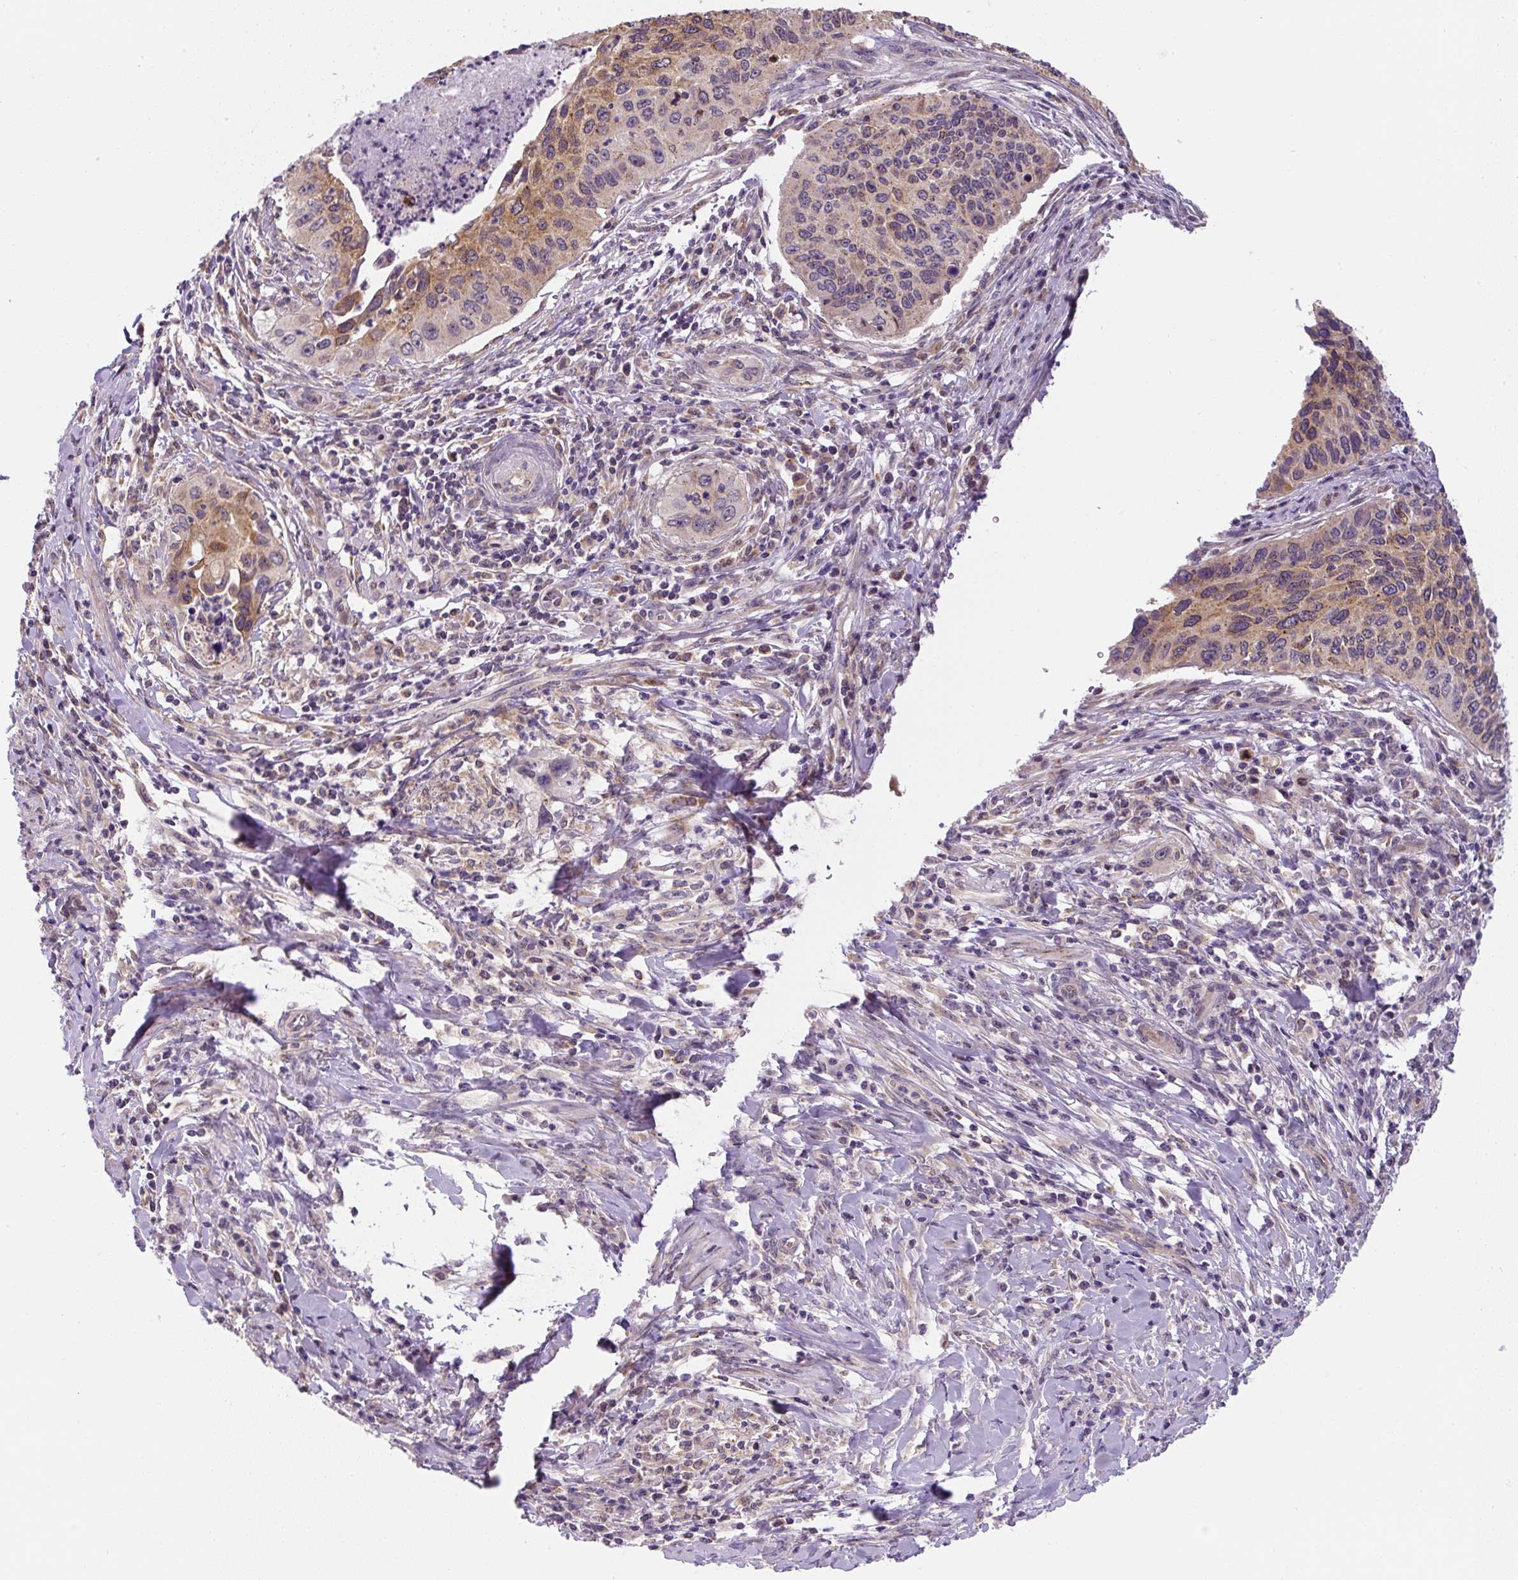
{"staining": {"intensity": "moderate", "quantity": "25%-75%", "location": "cytoplasmic/membranous"}, "tissue": "cervical cancer", "cell_type": "Tumor cells", "image_type": "cancer", "snomed": [{"axis": "morphology", "description": "Squamous cell carcinoma, NOS"}, {"axis": "topography", "description": "Cervix"}], "caption": "Protein staining by immunohistochemistry reveals moderate cytoplasmic/membranous staining in approximately 25%-75% of tumor cells in cervical cancer. The staining was performed using DAB (3,3'-diaminobenzidine), with brown indicating positive protein expression. Nuclei are stained blue with hematoxylin.", "gene": "PLA2G4A", "patient": {"sex": "female", "age": 38}}